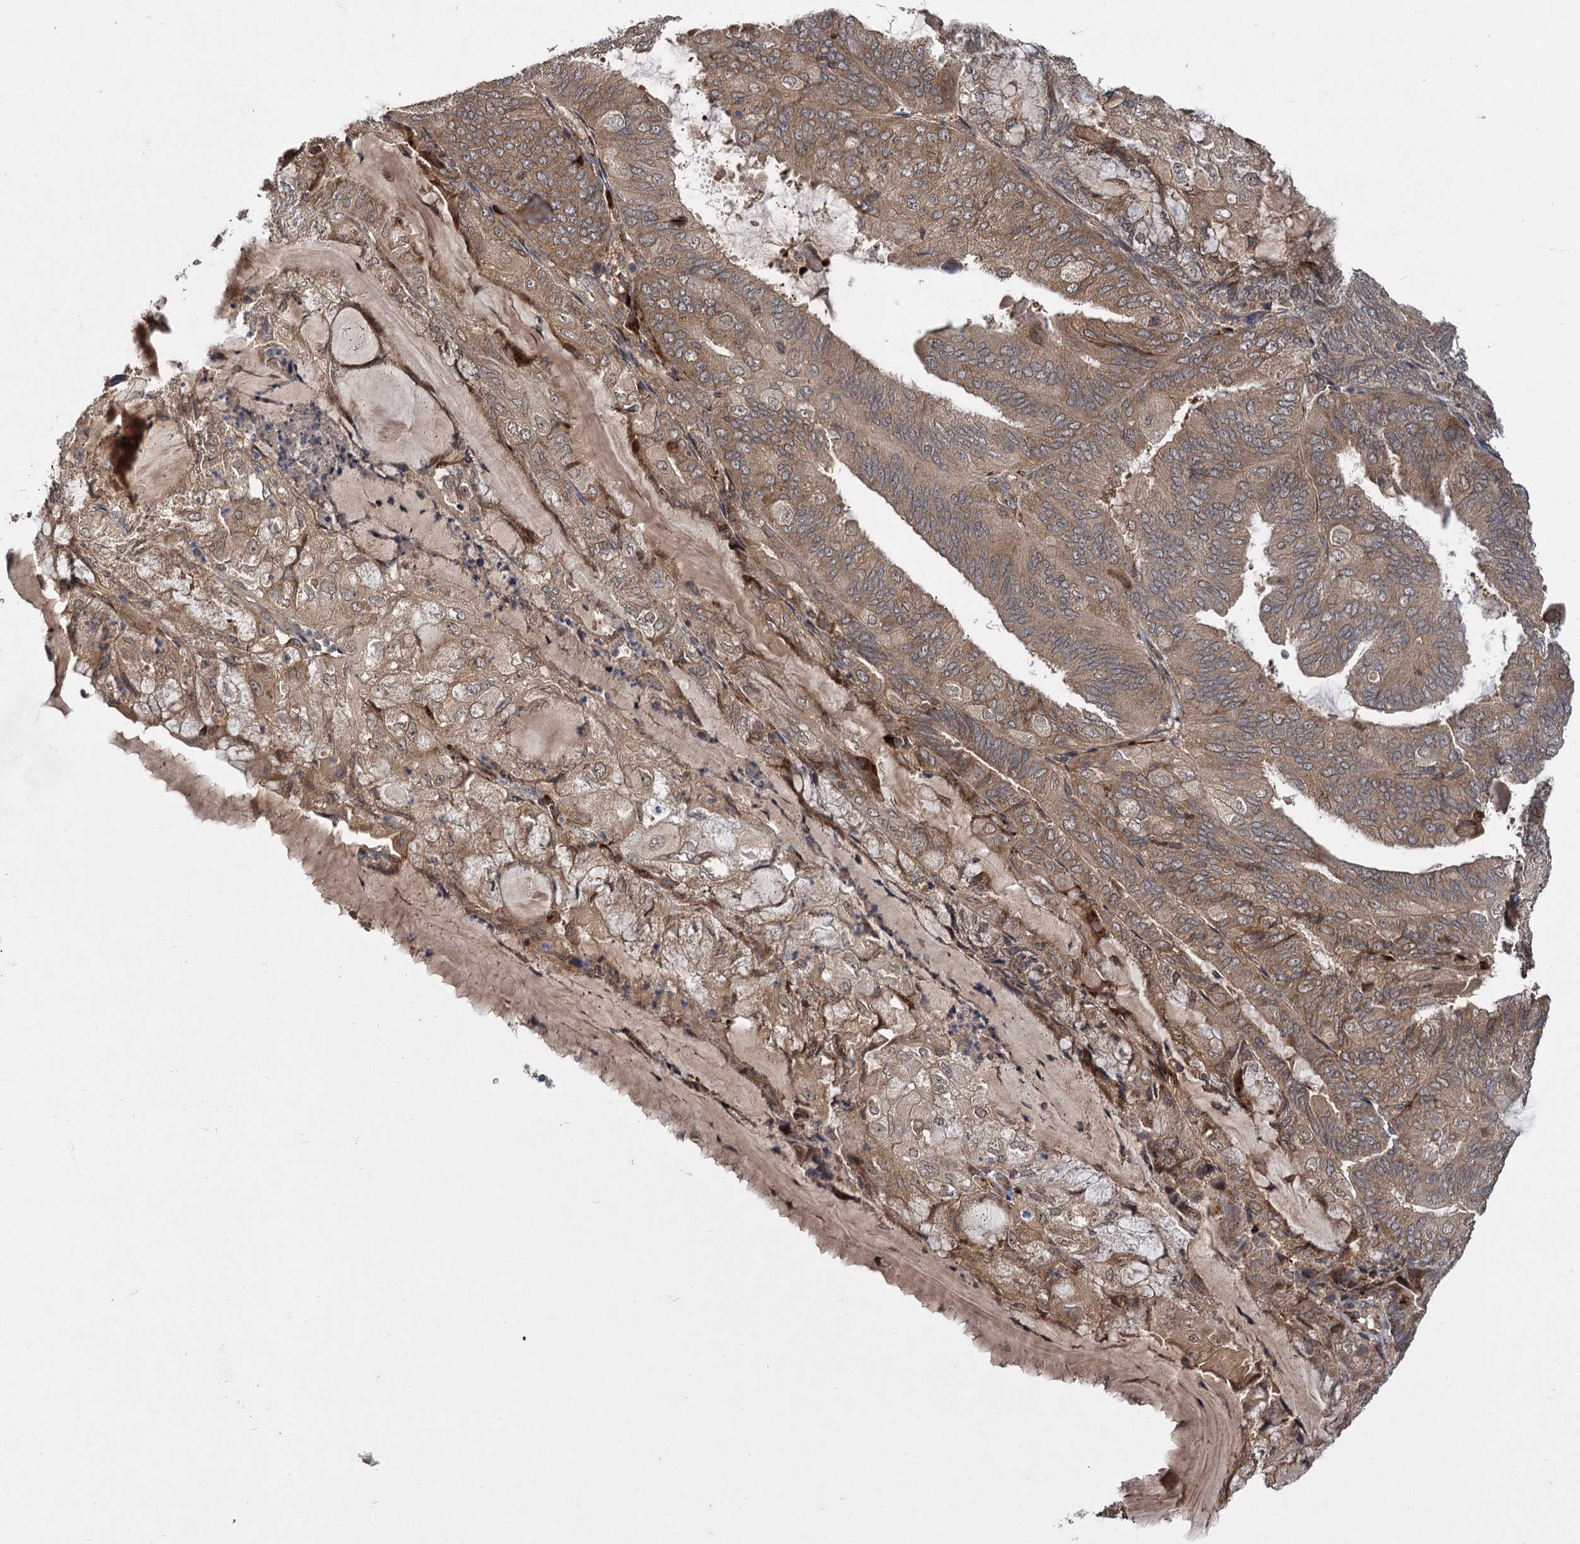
{"staining": {"intensity": "moderate", "quantity": ">75%", "location": "cytoplasmic/membranous"}, "tissue": "endometrial cancer", "cell_type": "Tumor cells", "image_type": "cancer", "snomed": [{"axis": "morphology", "description": "Adenocarcinoma, NOS"}, {"axis": "topography", "description": "Endometrium"}], "caption": "Immunohistochemistry (DAB) staining of endometrial cancer shows moderate cytoplasmic/membranous protein expression in approximately >75% of tumor cells.", "gene": "INPPL1", "patient": {"sex": "female", "age": 81}}